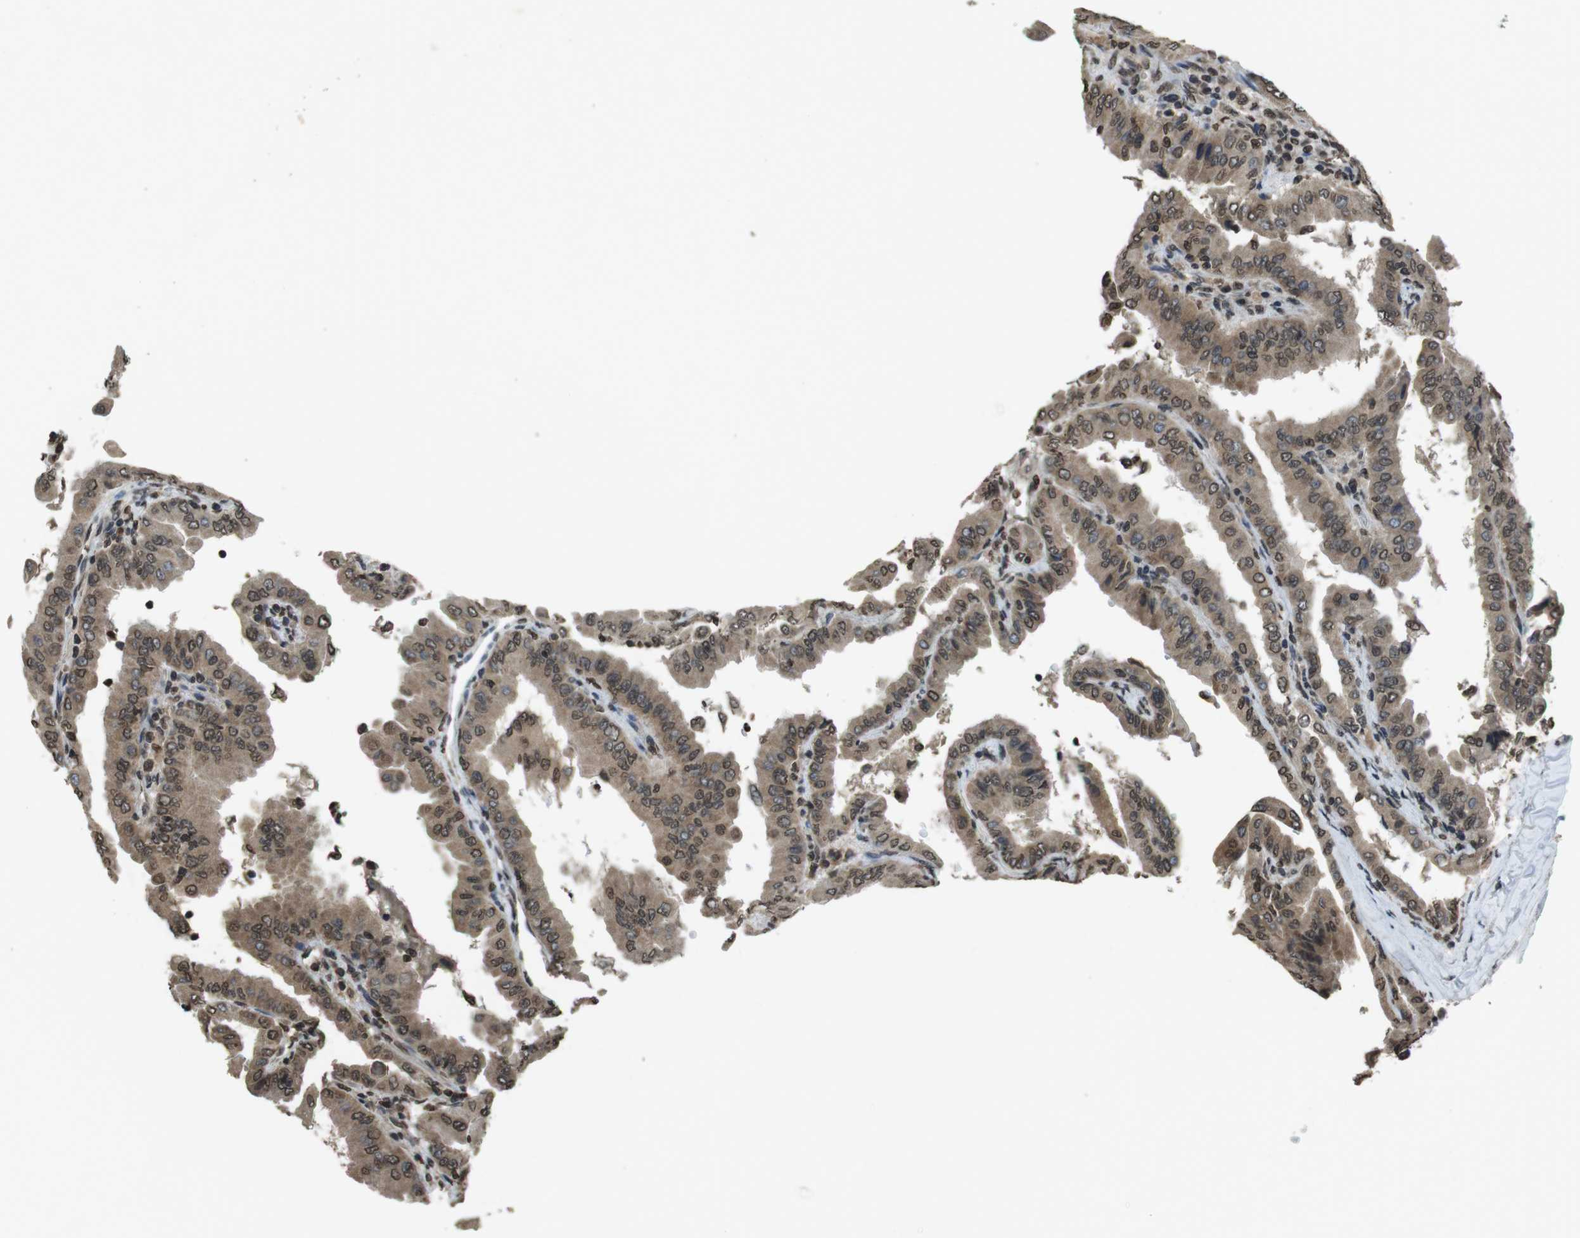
{"staining": {"intensity": "moderate", "quantity": ">75%", "location": "nuclear"}, "tissue": "thyroid cancer", "cell_type": "Tumor cells", "image_type": "cancer", "snomed": [{"axis": "morphology", "description": "Papillary adenocarcinoma, NOS"}, {"axis": "topography", "description": "Thyroid gland"}], "caption": "A brown stain highlights moderate nuclear expression of a protein in human thyroid cancer (papillary adenocarcinoma) tumor cells.", "gene": "MAF", "patient": {"sex": "male", "age": 33}}